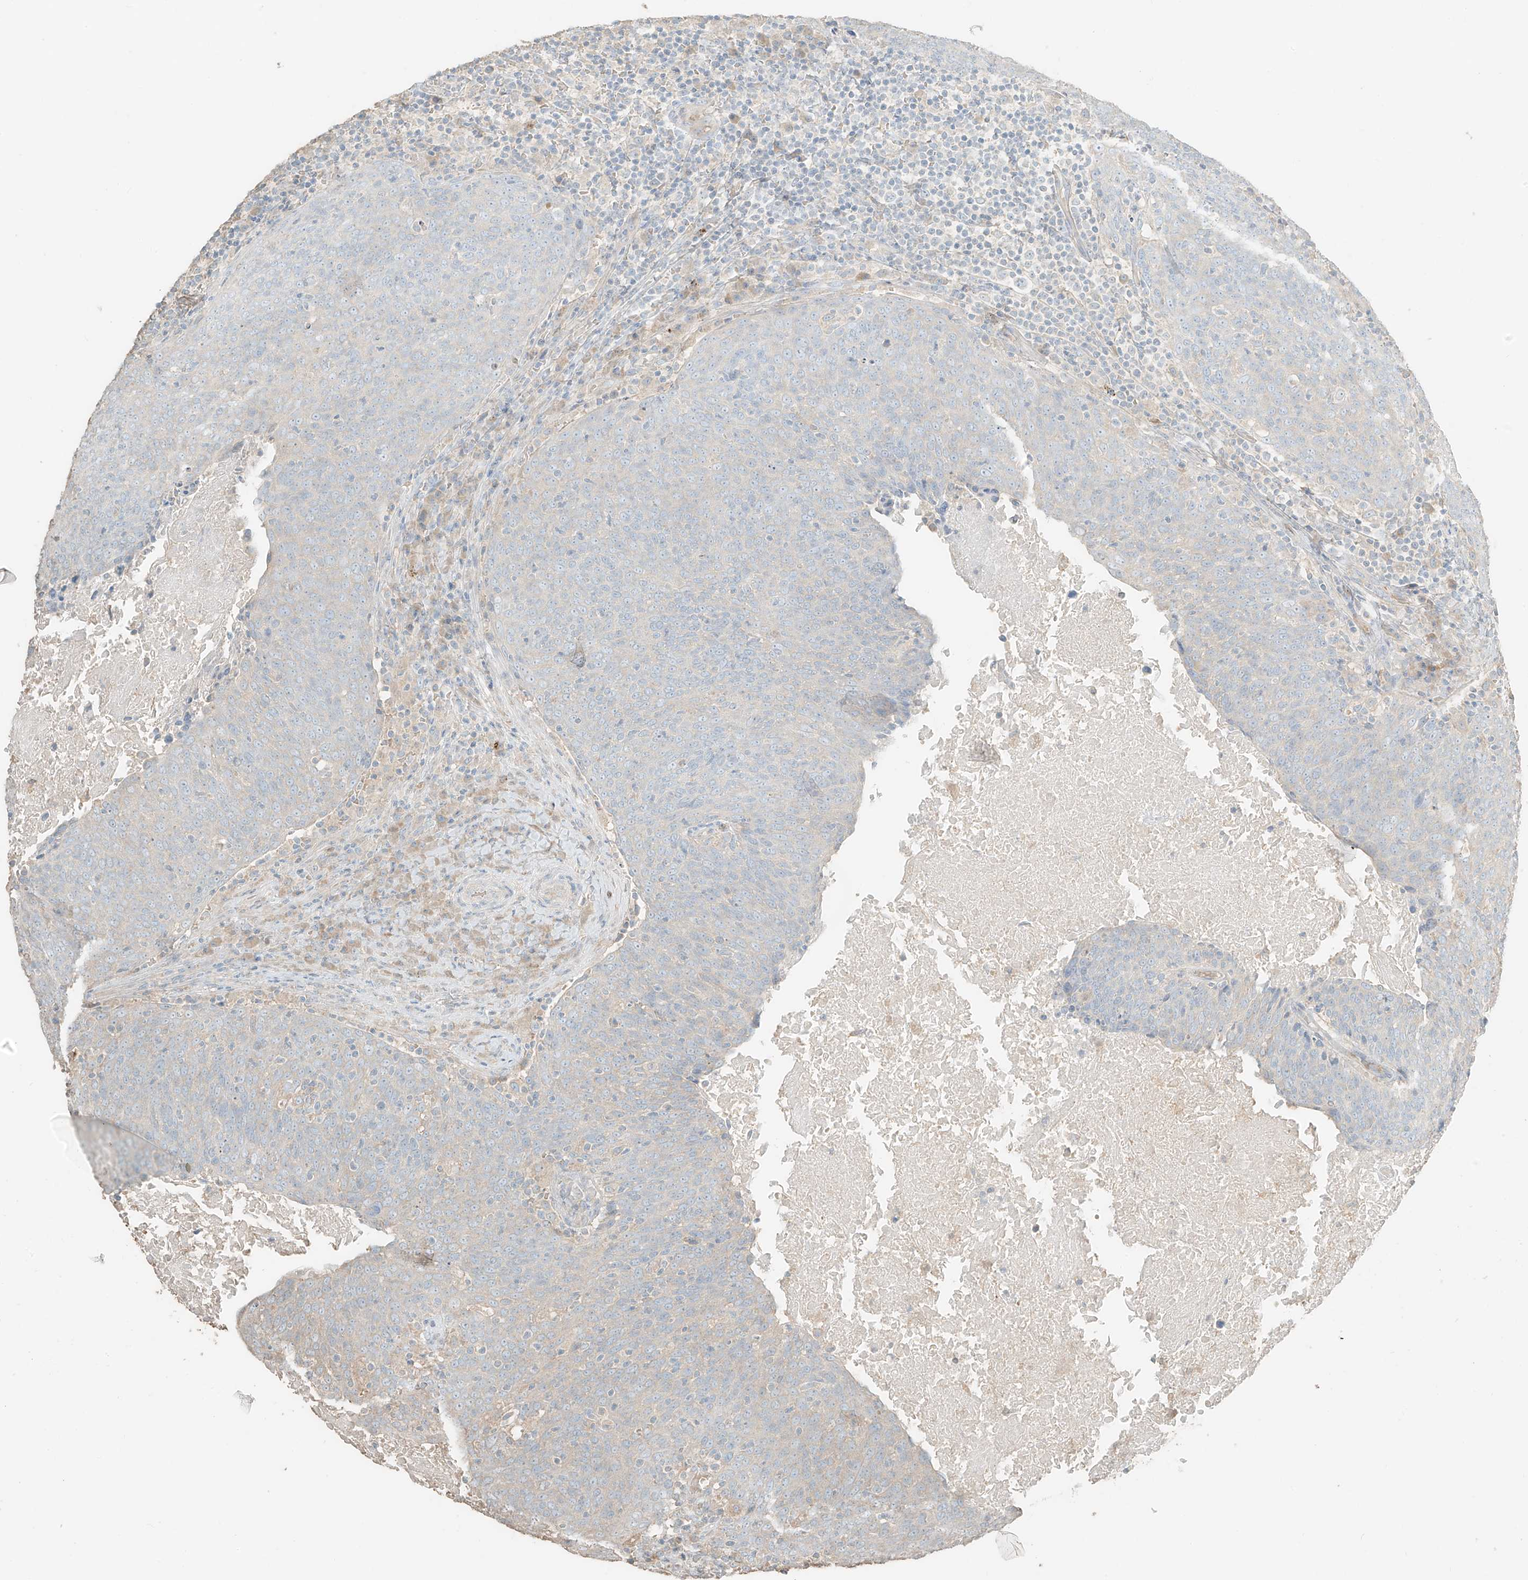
{"staining": {"intensity": "negative", "quantity": "none", "location": "none"}, "tissue": "head and neck cancer", "cell_type": "Tumor cells", "image_type": "cancer", "snomed": [{"axis": "morphology", "description": "Squamous cell carcinoma, NOS"}, {"axis": "morphology", "description": "Squamous cell carcinoma, metastatic, NOS"}, {"axis": "topography", "description": "Lymph node"}, {"axis": "topography", "description": "Head-Neck"}], "caption": "A photomicrograph of head and neck cancer stained for a protein exhibits no brown staining in tumor cells.", "gene": "RFTN2", "patient": {"sex": "male", "age": 62}}